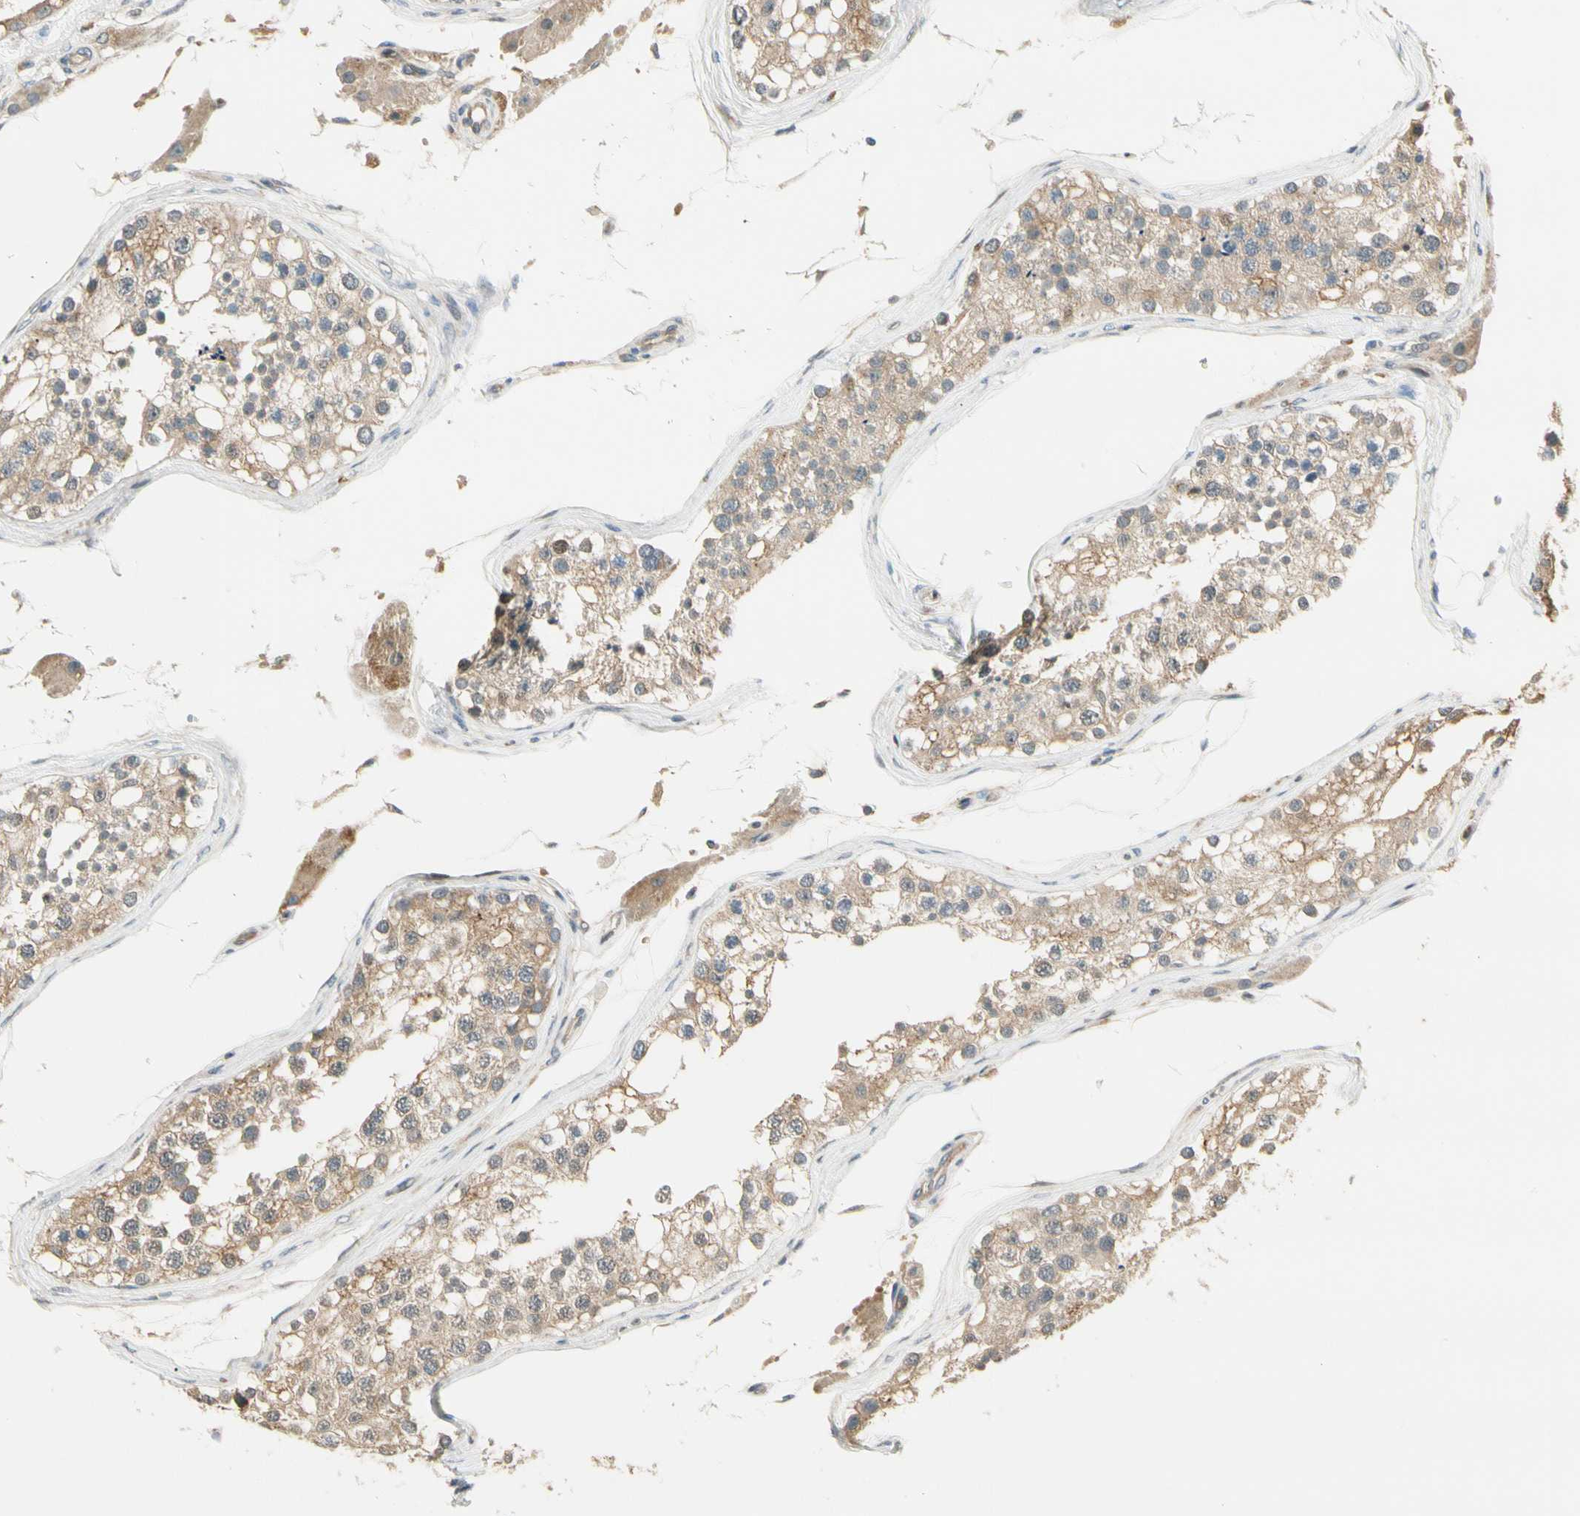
{"staining": {"intensity": "weak", "quantity": ">75%", "location": "cytoplasmic/membranous"}, "tissue": "testis", "cell_type": "Cells in seminiferous ducts", "image_type": "normal", "snomed": [{"axis": "morphology", "description": "Normal tissue, NOS"}, {"axis": "topography", "description": "Testis"}], "caption": "IHC photomicrograph of normal testis: testis stained using IHC shows low levels of weak protein expression localized specifically in the cytoplasmic/membranous of cells in seminiferous ducts, appearing as a cytoplasmic/membranous brown color.", "gene": "P3H2", "patient": {"sex": "male", "age": 68}}